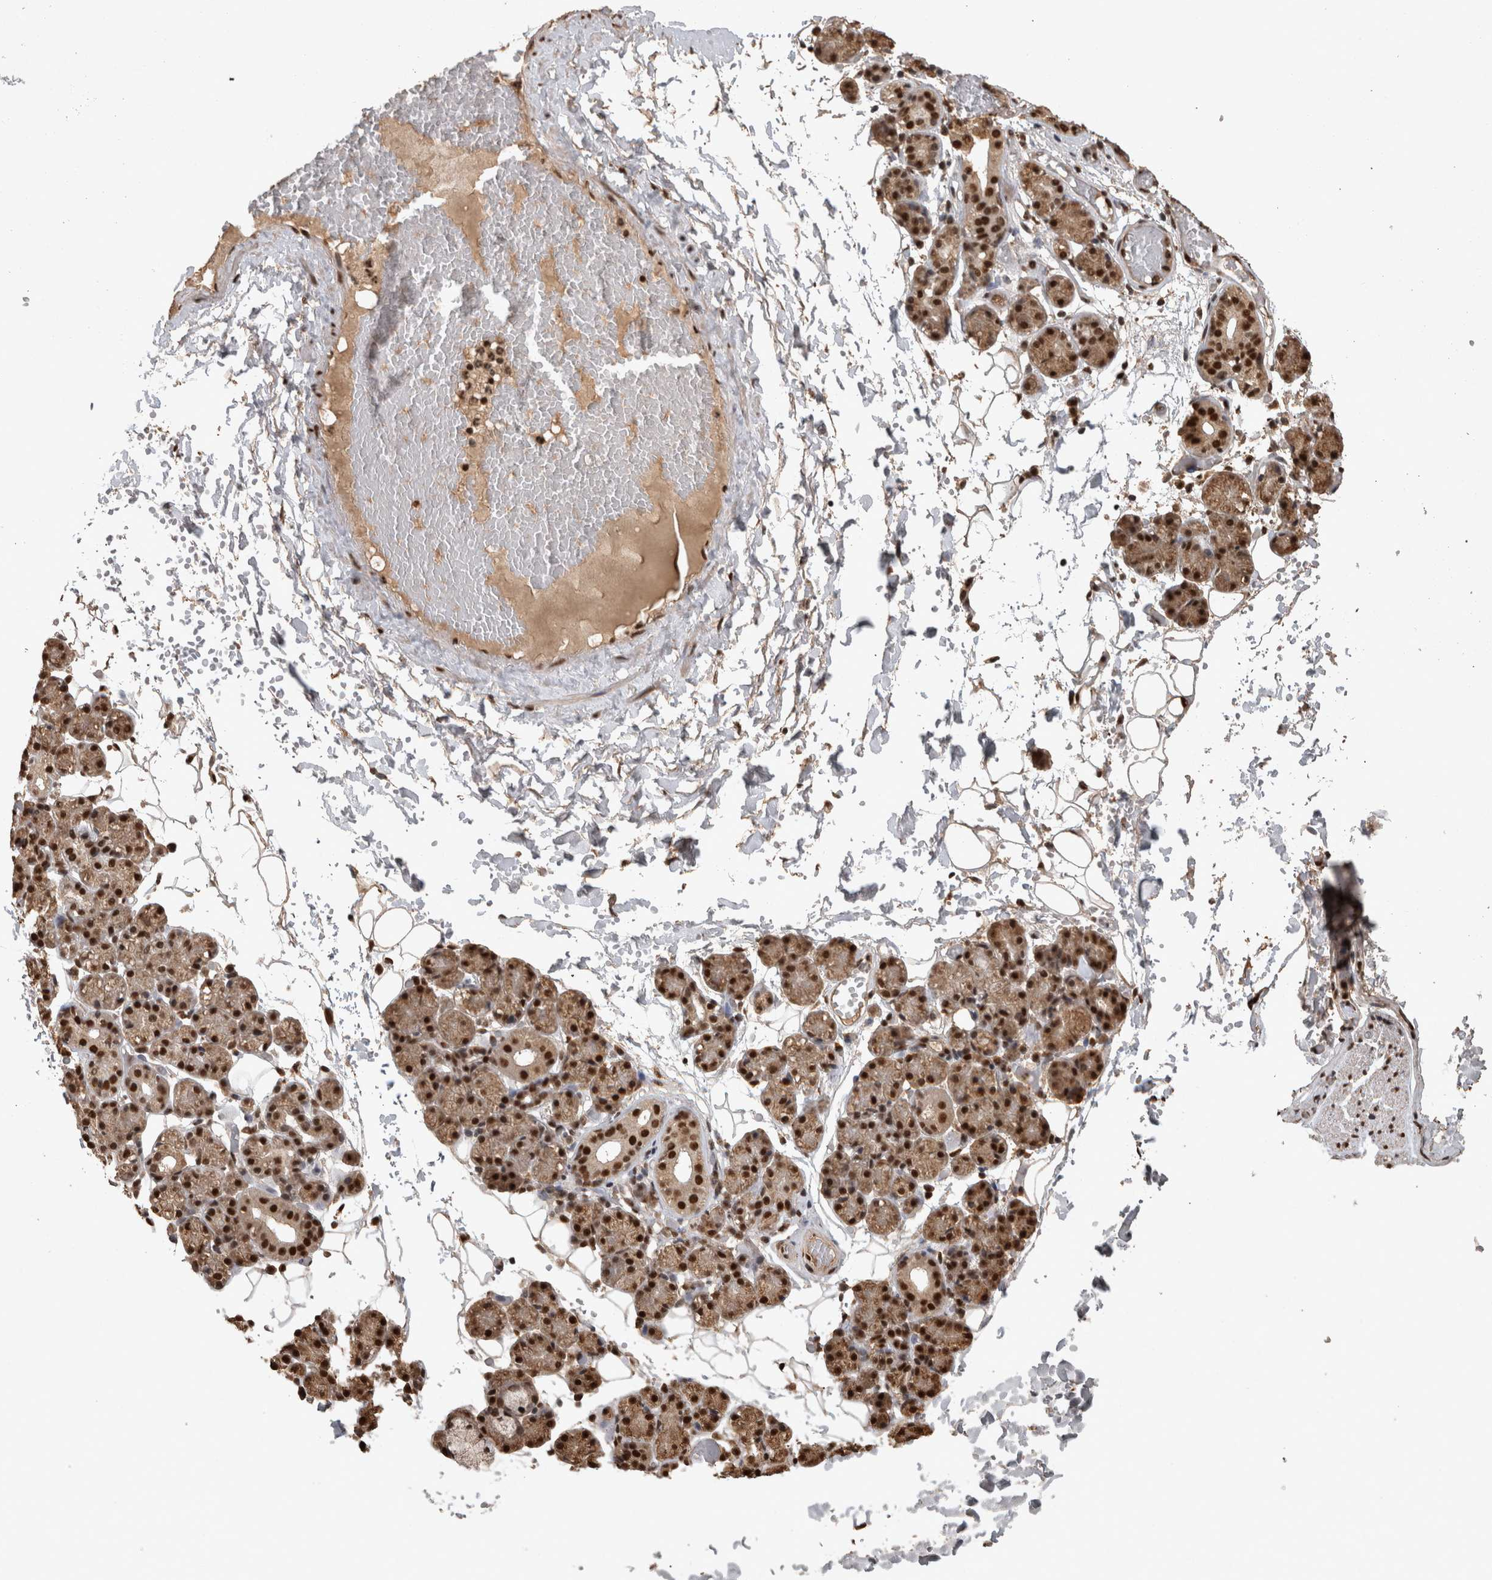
{"staining": {"intensity": "strong", "quantity": ">75%", "location": "nuclear"}, "tissue": "salivary gland", "cell_type": "Glandular cells", "image_type": "normal", "snomed": [{"axis": "morphology", "description": "Normal tissue, NOS"}, {"axis": "topography", "description": "Salivary gland"}], "caption": "A high amount of strong nuclear staining is appreciated in about >75% of glandular cells in unremarkable salivary gland.", "gene": "RAD50", "patient": {"sex": "male", "age": 63}}